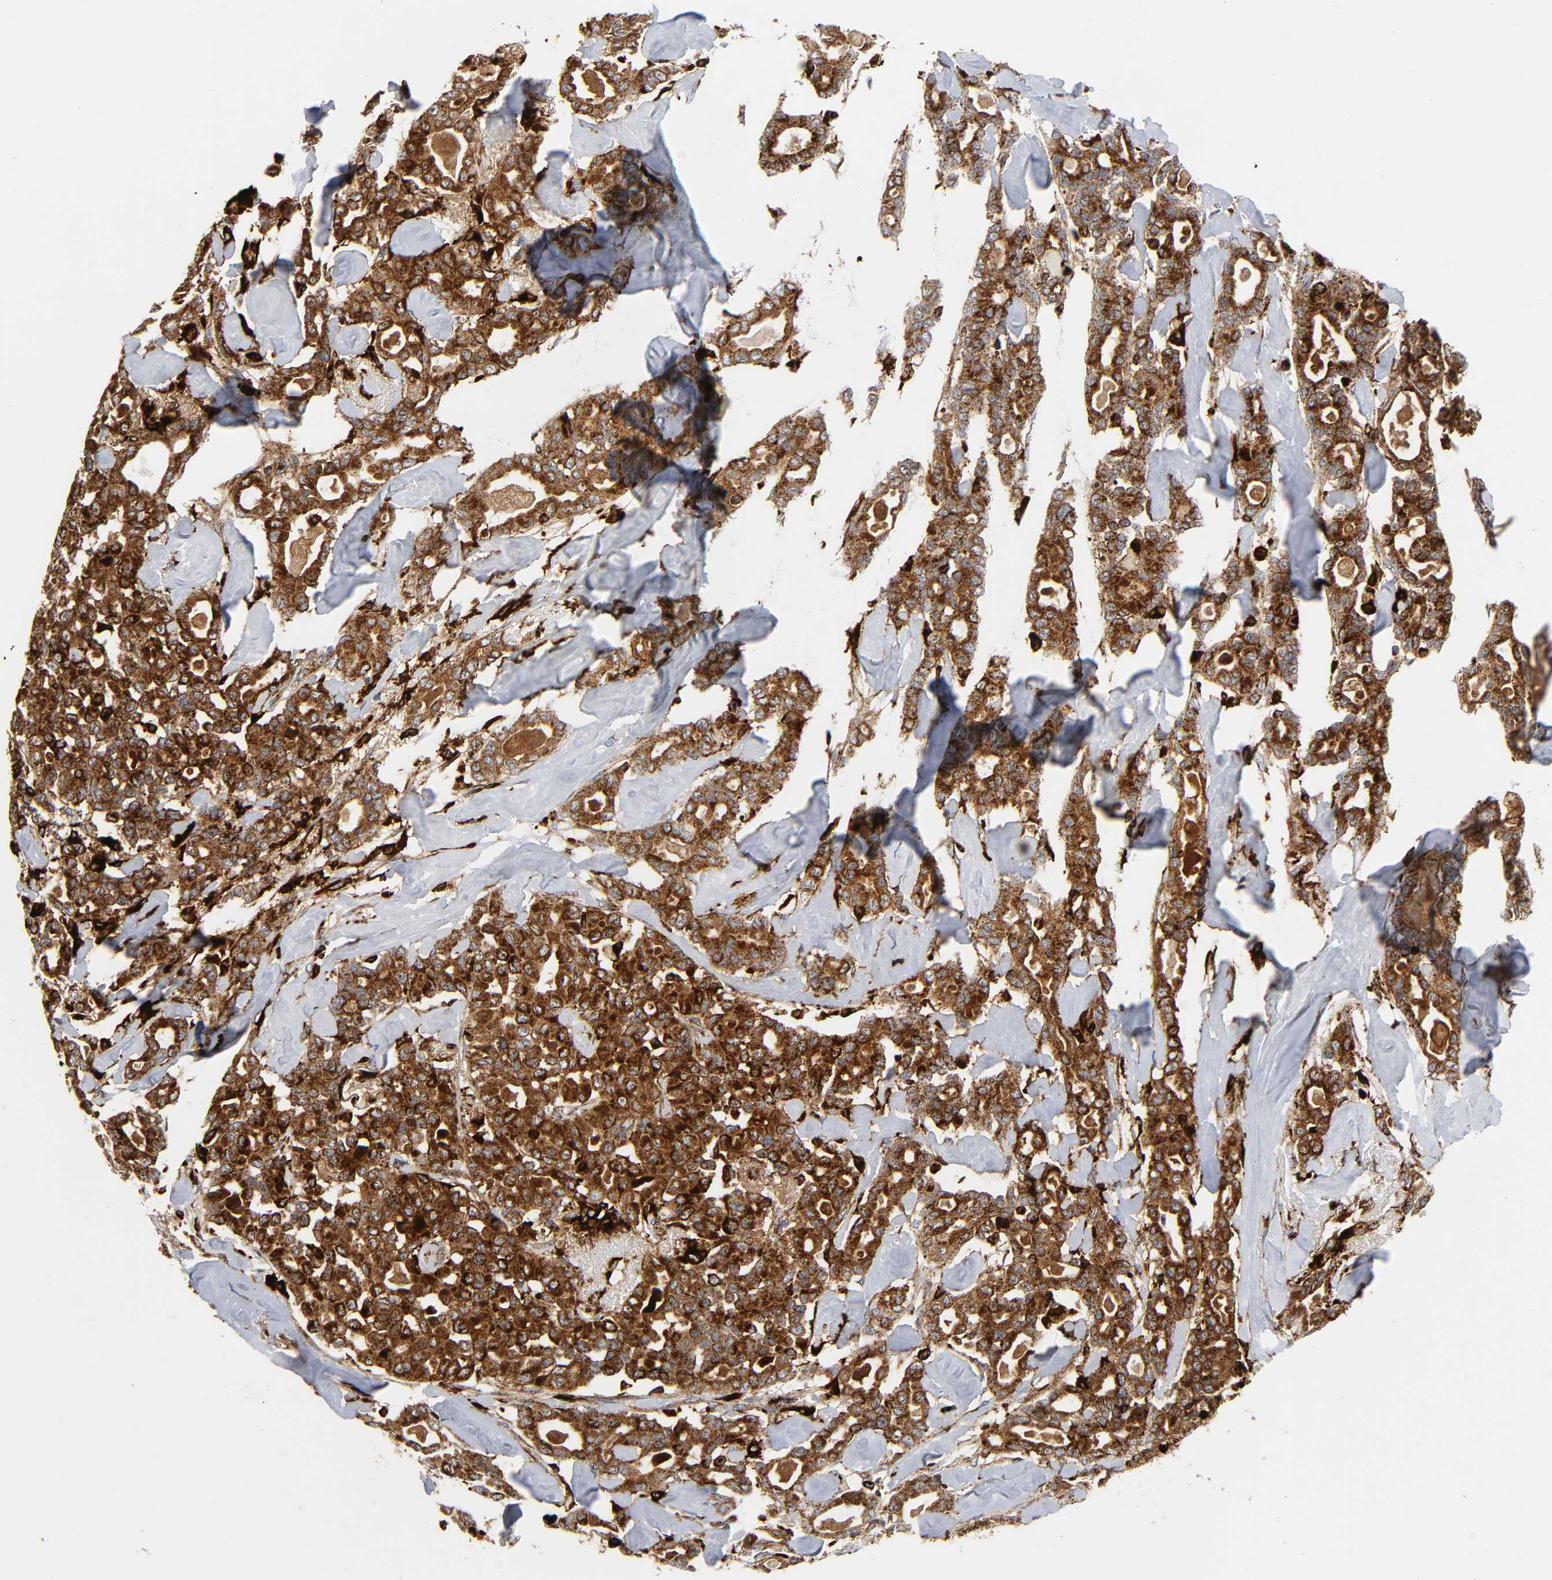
{"staining": {"intensity": "strong", "quantity": ">75%", "location": "cytoplasmic/membranous"}, "tissue": "pancreatic cancer", "cell_type": "Tumor cells", "image_type": "cancer", "snomed": [{"axis": "morphology", "description": "Adenocarcinoma, NOS"}, {"axis": "topography", "description": "Pancreas"}], "caption": "Immunohistochemical staining of human pancreatic cancer (adenocarcinoma) displays high levels of strong cytoplasmic/membranous protein positivity in about >75% of tumor cells.", "gene": "PSAP", "patient": {"sex": "male", "age": 63}}